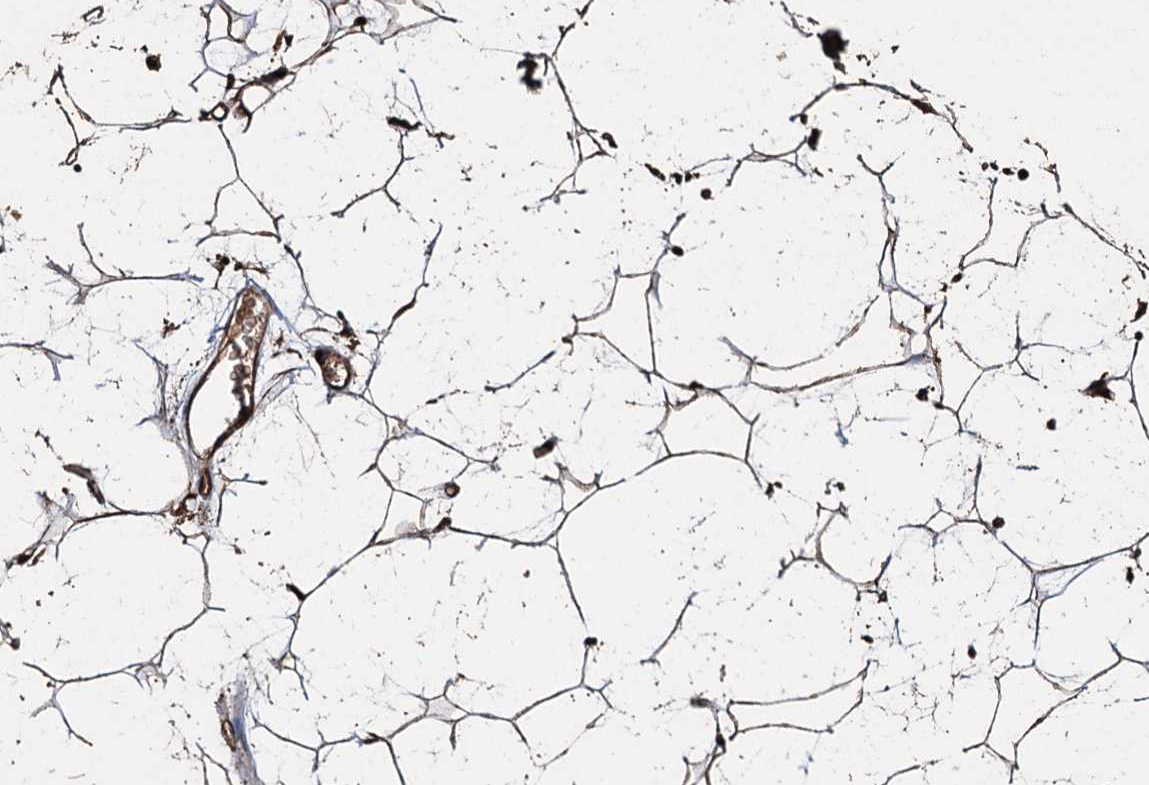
{"staining": {"intensity": "strong", "quantity": ">75%", "location": "cytoplasmic/membranous"}, "tissue": "adipose tissue", "cell_type": "Adipocytes", "image_type": "normal", "snomed": [{"axis": "morphology", "description": "Normal tissue, NOS"}, {"axis": "topography", "description": "Breast"}], "caption": "High-magnification brightfield microscopy of unremarkable adipose tissue stained with DAB (brown) and counterstained with hematoxylin (blue). adipocytes exhibit strong cytoplasmic/membranous expression is present in approximately>75% of cells.", "gene": "NOTCH2NLA", "patient": {"sex": "female", "age": 26}}